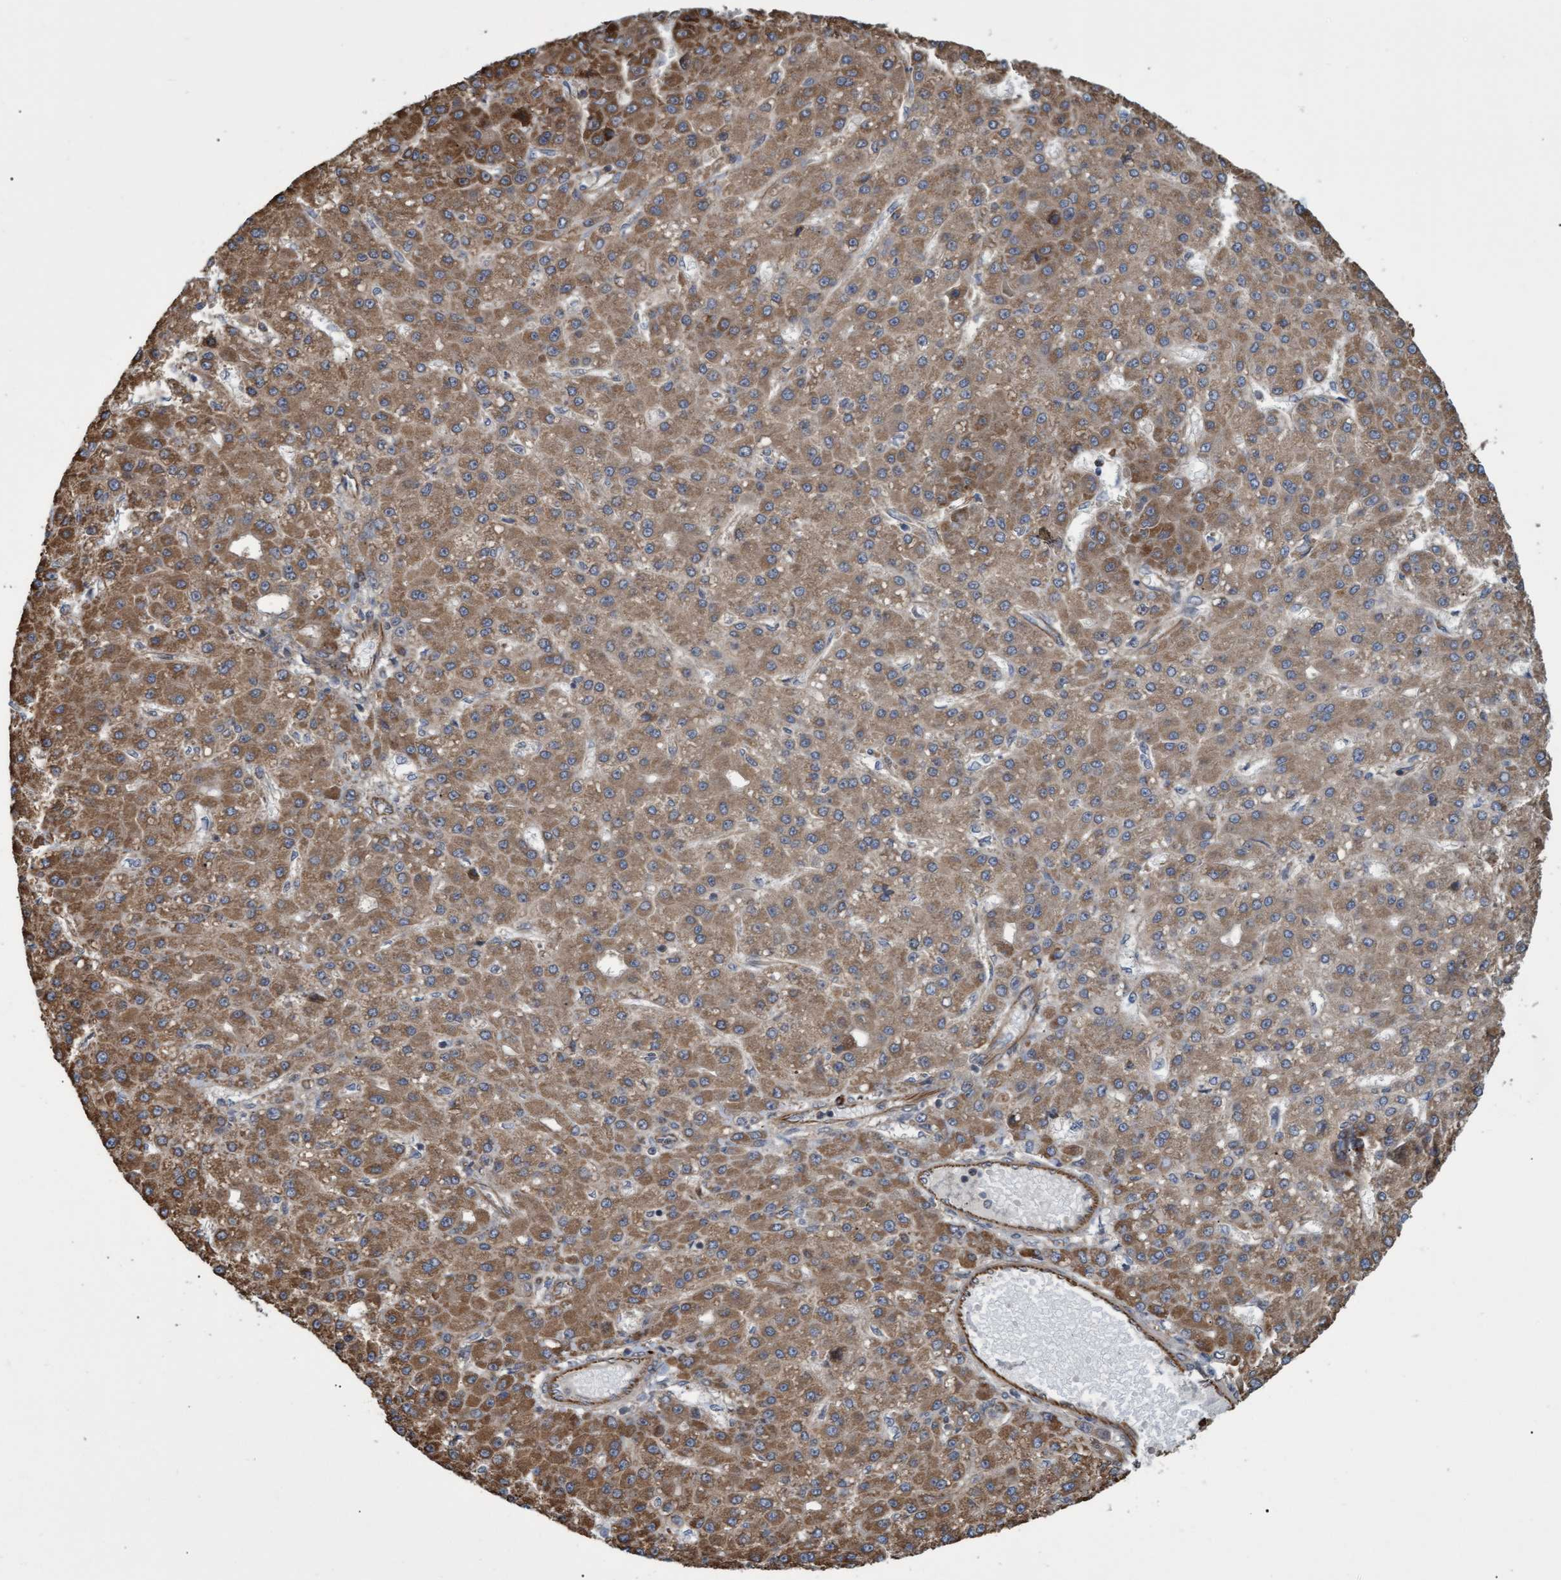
{"staining": {"intensity": "moderate", "quantity": ">75%", "location": "cytoplasmic/membranous"}, "tissue": "liver cancer", "cell_type": "Tumor cells", "image_type": "cancer", "snomed": [{"axis": "morphology", "description": "Carcinoma, Hepatocellular, NOS"}, {"axis": "topography", "description": "Liver"}], "caption": "Immunohistochemistry (IHC) micrograph of human liver cancer stained for a protein (brown), which shows medium levels of moderate cytoplasmic/membranous positivity in about >75% of tumor cells.", "gene": "TNFRSF10B", "patient": {"sex": "male", "age": 67}}